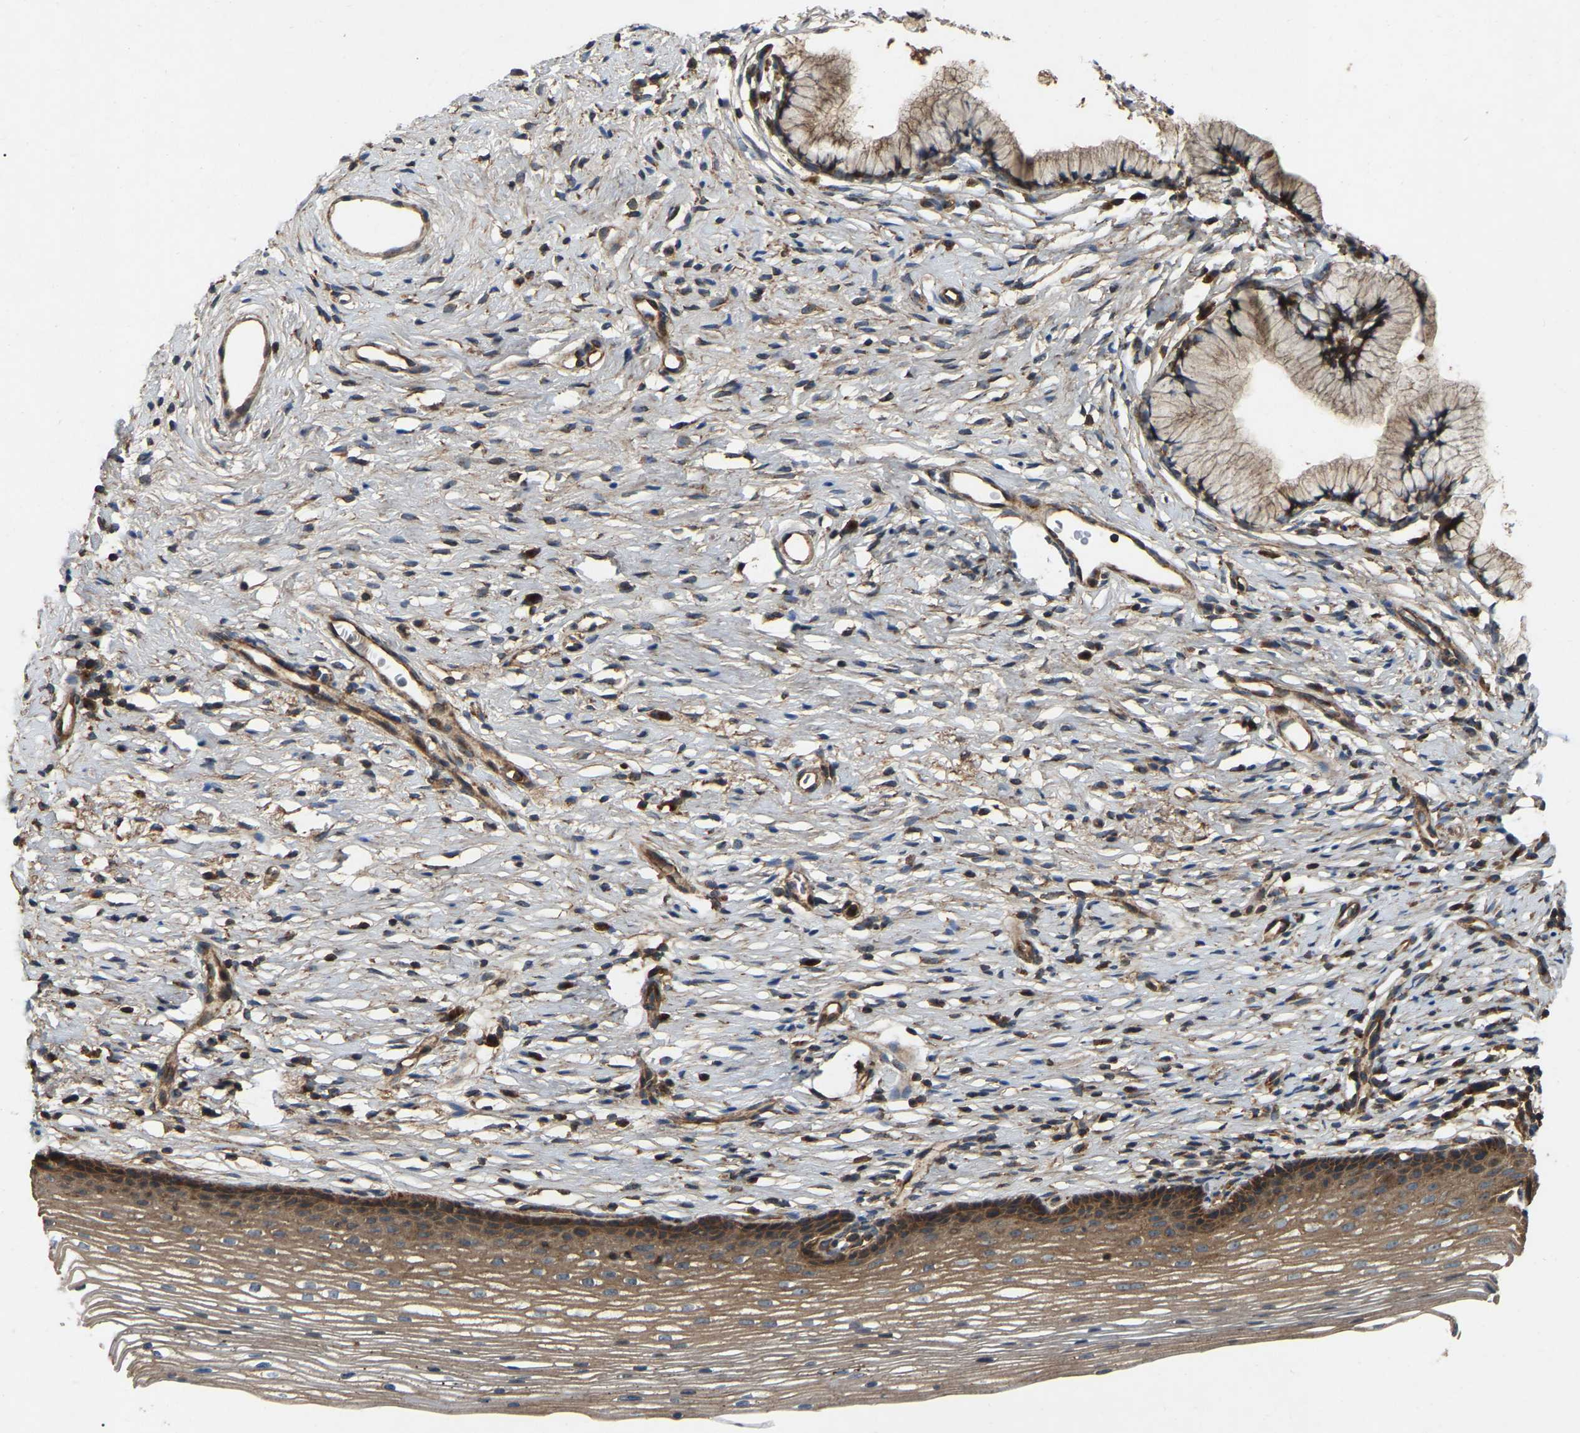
{"staining": {"intensity": "moderate", "quantity": ">75%", "location": "cytoplasmic/membranous"}, "tissue": "cervix", "cell_type": "Glandular cells", "image_type": "normal", "snomed": [{"axis": "morphology", "description": "Normal tissue, NOS"}, {"axis": "topography", "description": "Cervix"}], "caption": "Cervix stained with immunohistochemistry (IHC) reveals moderate cytoplasmic/membranous expression in approximately >75% of glandular cells.", "gene": "SAMD9L", "patient": {"sex": "female", "age": 77}}